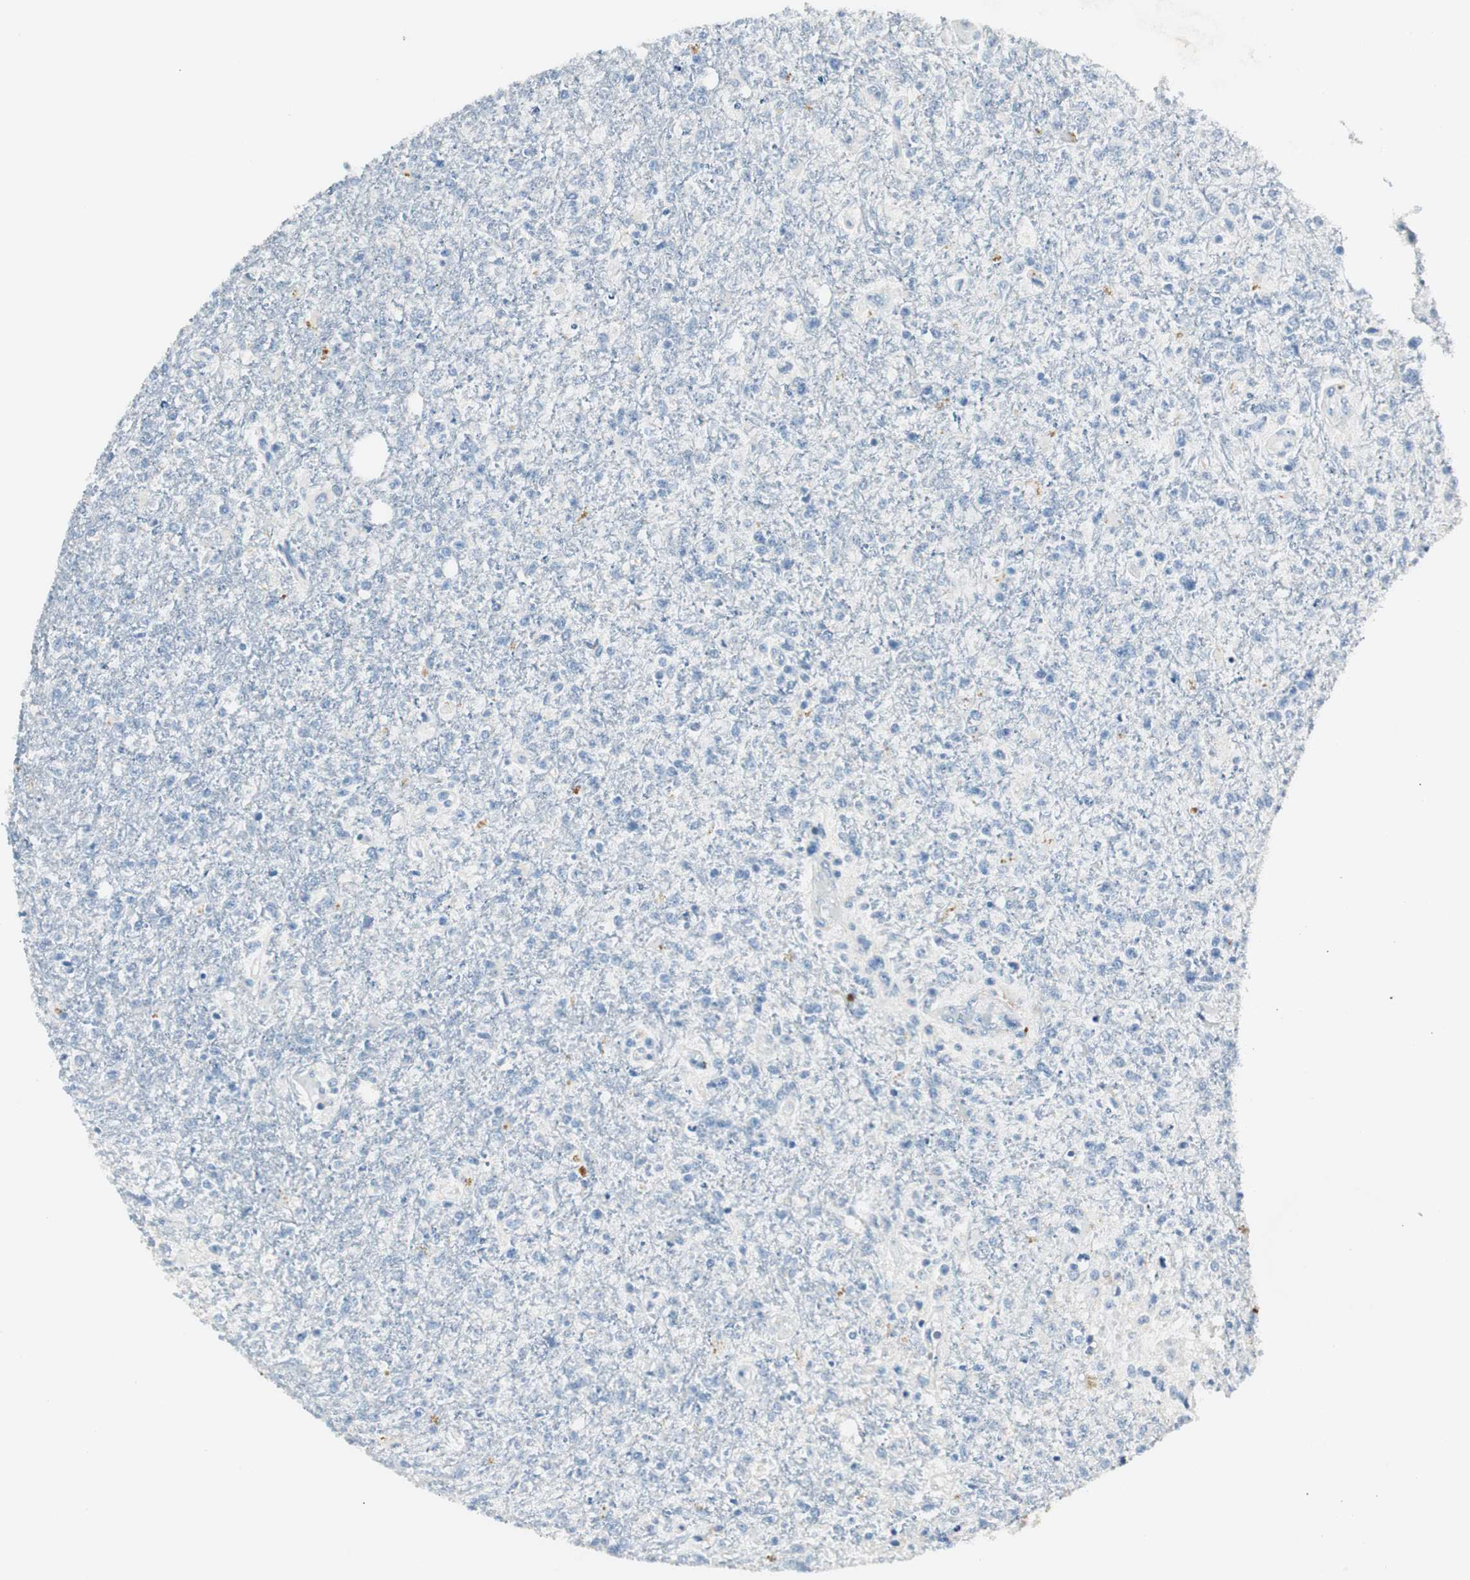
{"staining": {"intensity": "negative", "quantity": "none", "location": "none"}, "tissue": "glioma", "cell_type": "Tumor cells", "image_type": "cancer", "snomed": [{"axis": "morphology", "description": "Glioma, malignant, High grade"}, {"axis": "topography", "description": "Cerebral cortex"}], "caption": "An IHC photomicrograph of glioma is shown. There is no staining in tumor cells of glioma.", "gene": "LRP2", "patient": {"sex": "male", "age": 76}}